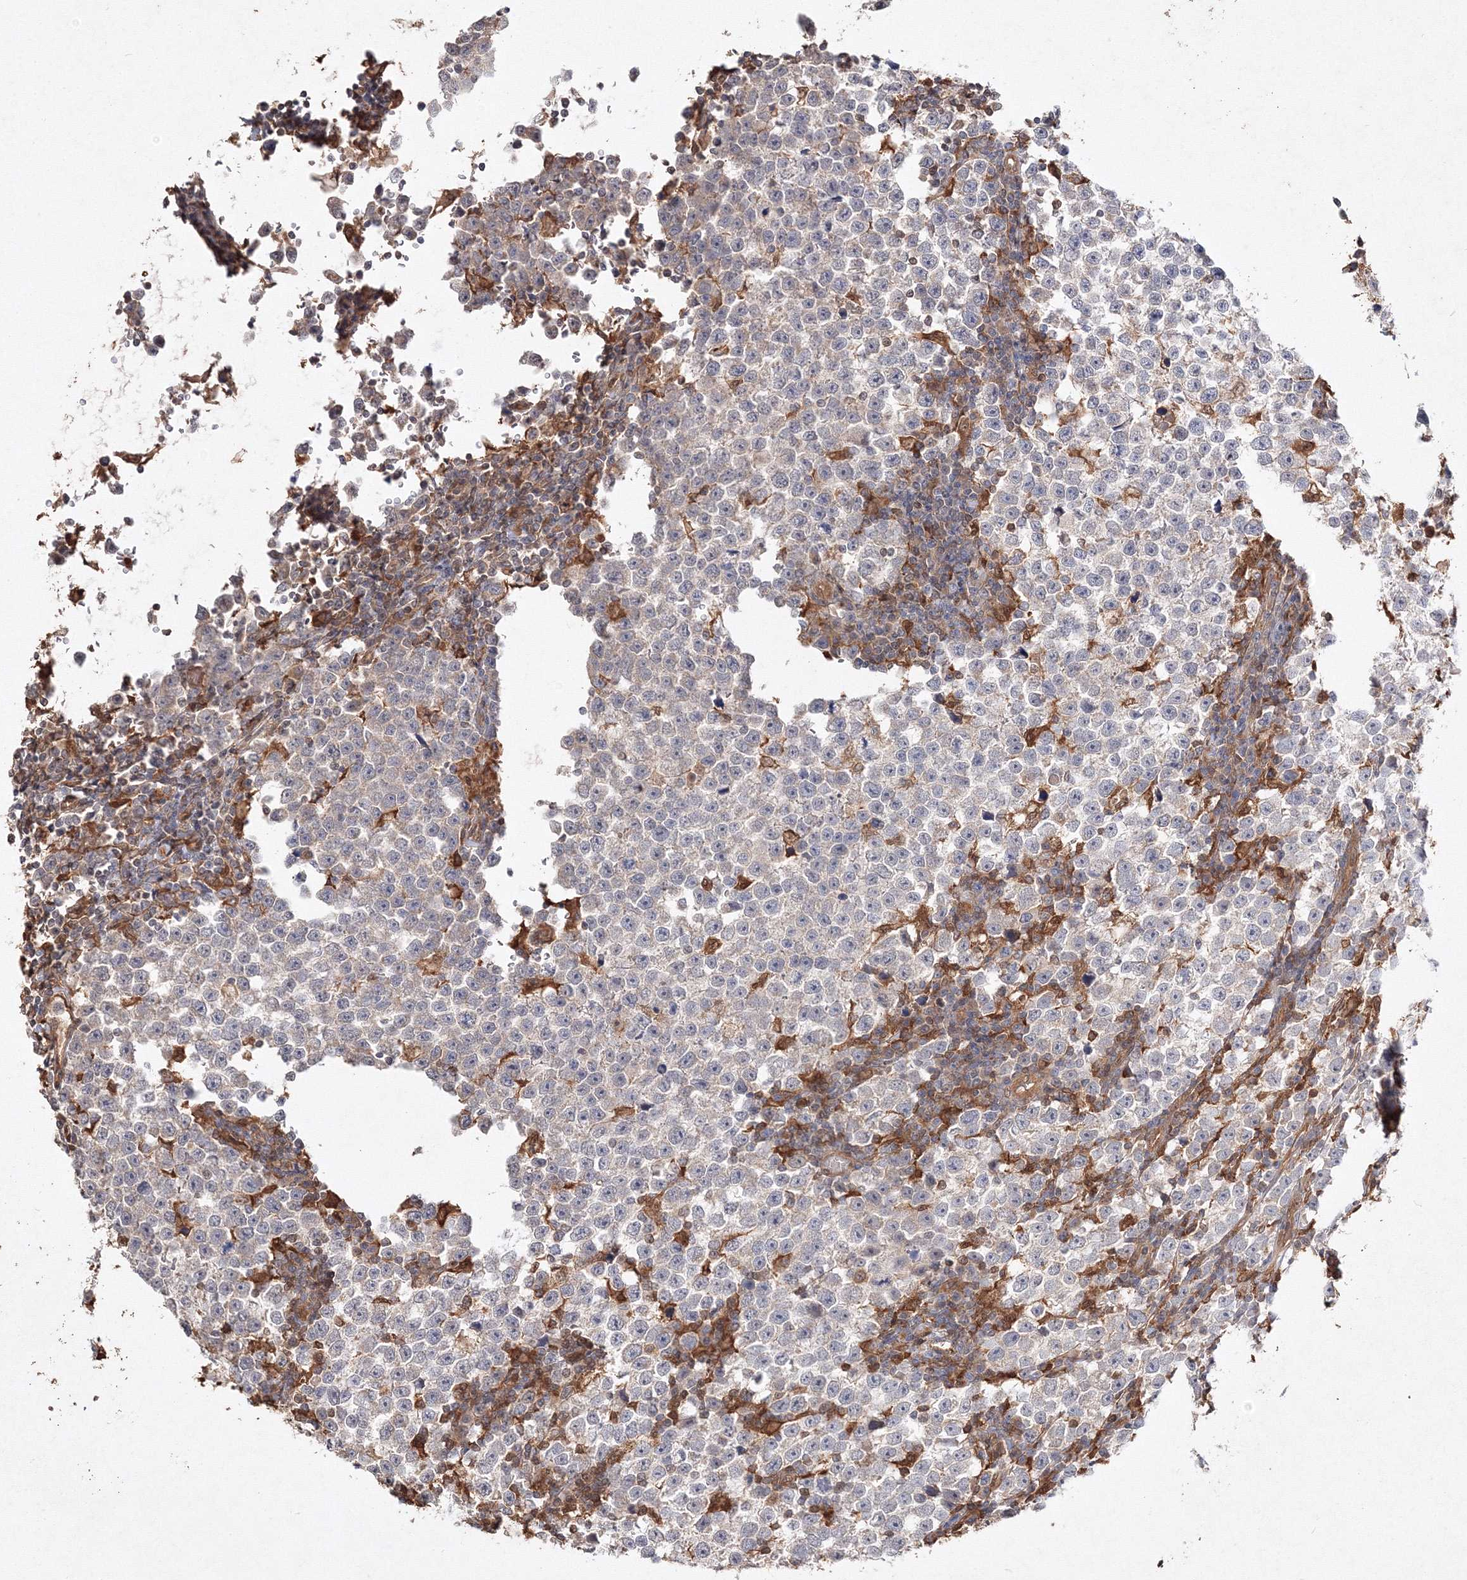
{"staining": {"intensity": "negative", "quantity": "none", "location": "none"}, "tissue": "testis cancer", "cell_type": "Tumor cells", "image_type": "cancer", "snomed": [{"axis": "morphology", "description": "Normal tissue, NOS"}, {"axis": "morphology", "description": "Seminoma, NOS"}, {"axis": "topography", "description": "Testis"}], "caption": "Immunohistochemistry histopathology image of seminoma (testis) stained for a protein (brown), which displays no positivity in tumor cells. The staining was performed using DAB (3,3'-diaminobenzidine) to visualize the protein expression in brown, while the nuclei were stained in blue with hematoxylin (Magnification: 20x).", "gene": "S100A11", "patient": {"sex": "male", "age": 43}}